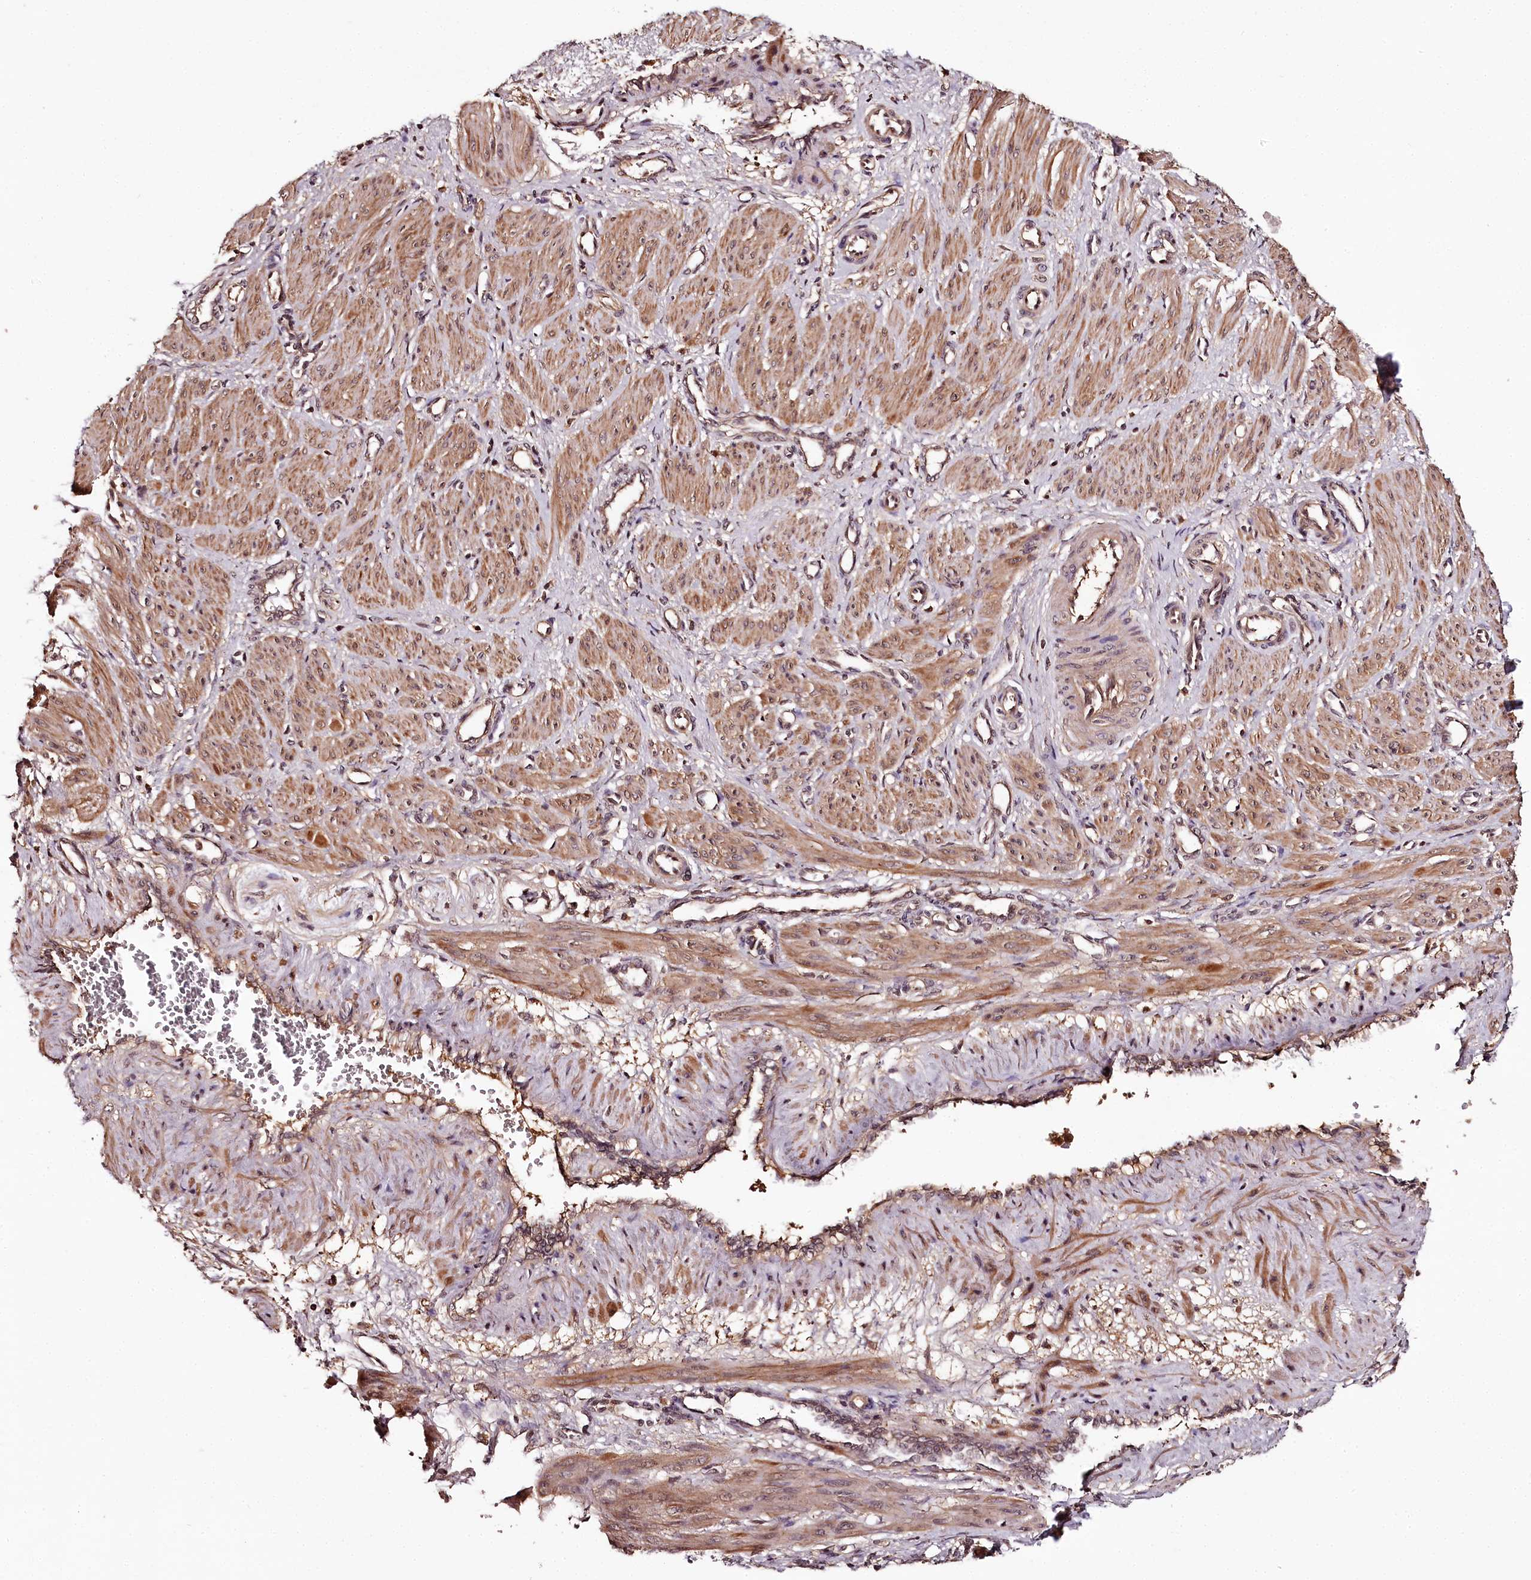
{"staining": {"intensity": "moderate", "quantity": ">75%", "location": "cytoplasmic/membranous"}, "tissue": "smooth muscle", "cell_type": "Smooth muscle cells", "image_type": "normal", "snomed": [{"axis": "morphology", "description": "Normal tissue, NOS"}, {"axis": "topography", "description": "Endometrium"}], "caption": "The photomicrograph reveals a brown stain indicating the presence of a protein in the cytoplasmic/membranous of smooth muscle cells in smooth muscle.", "gene": "TTC12", "patient": {"sex": "female", "age": 33}}